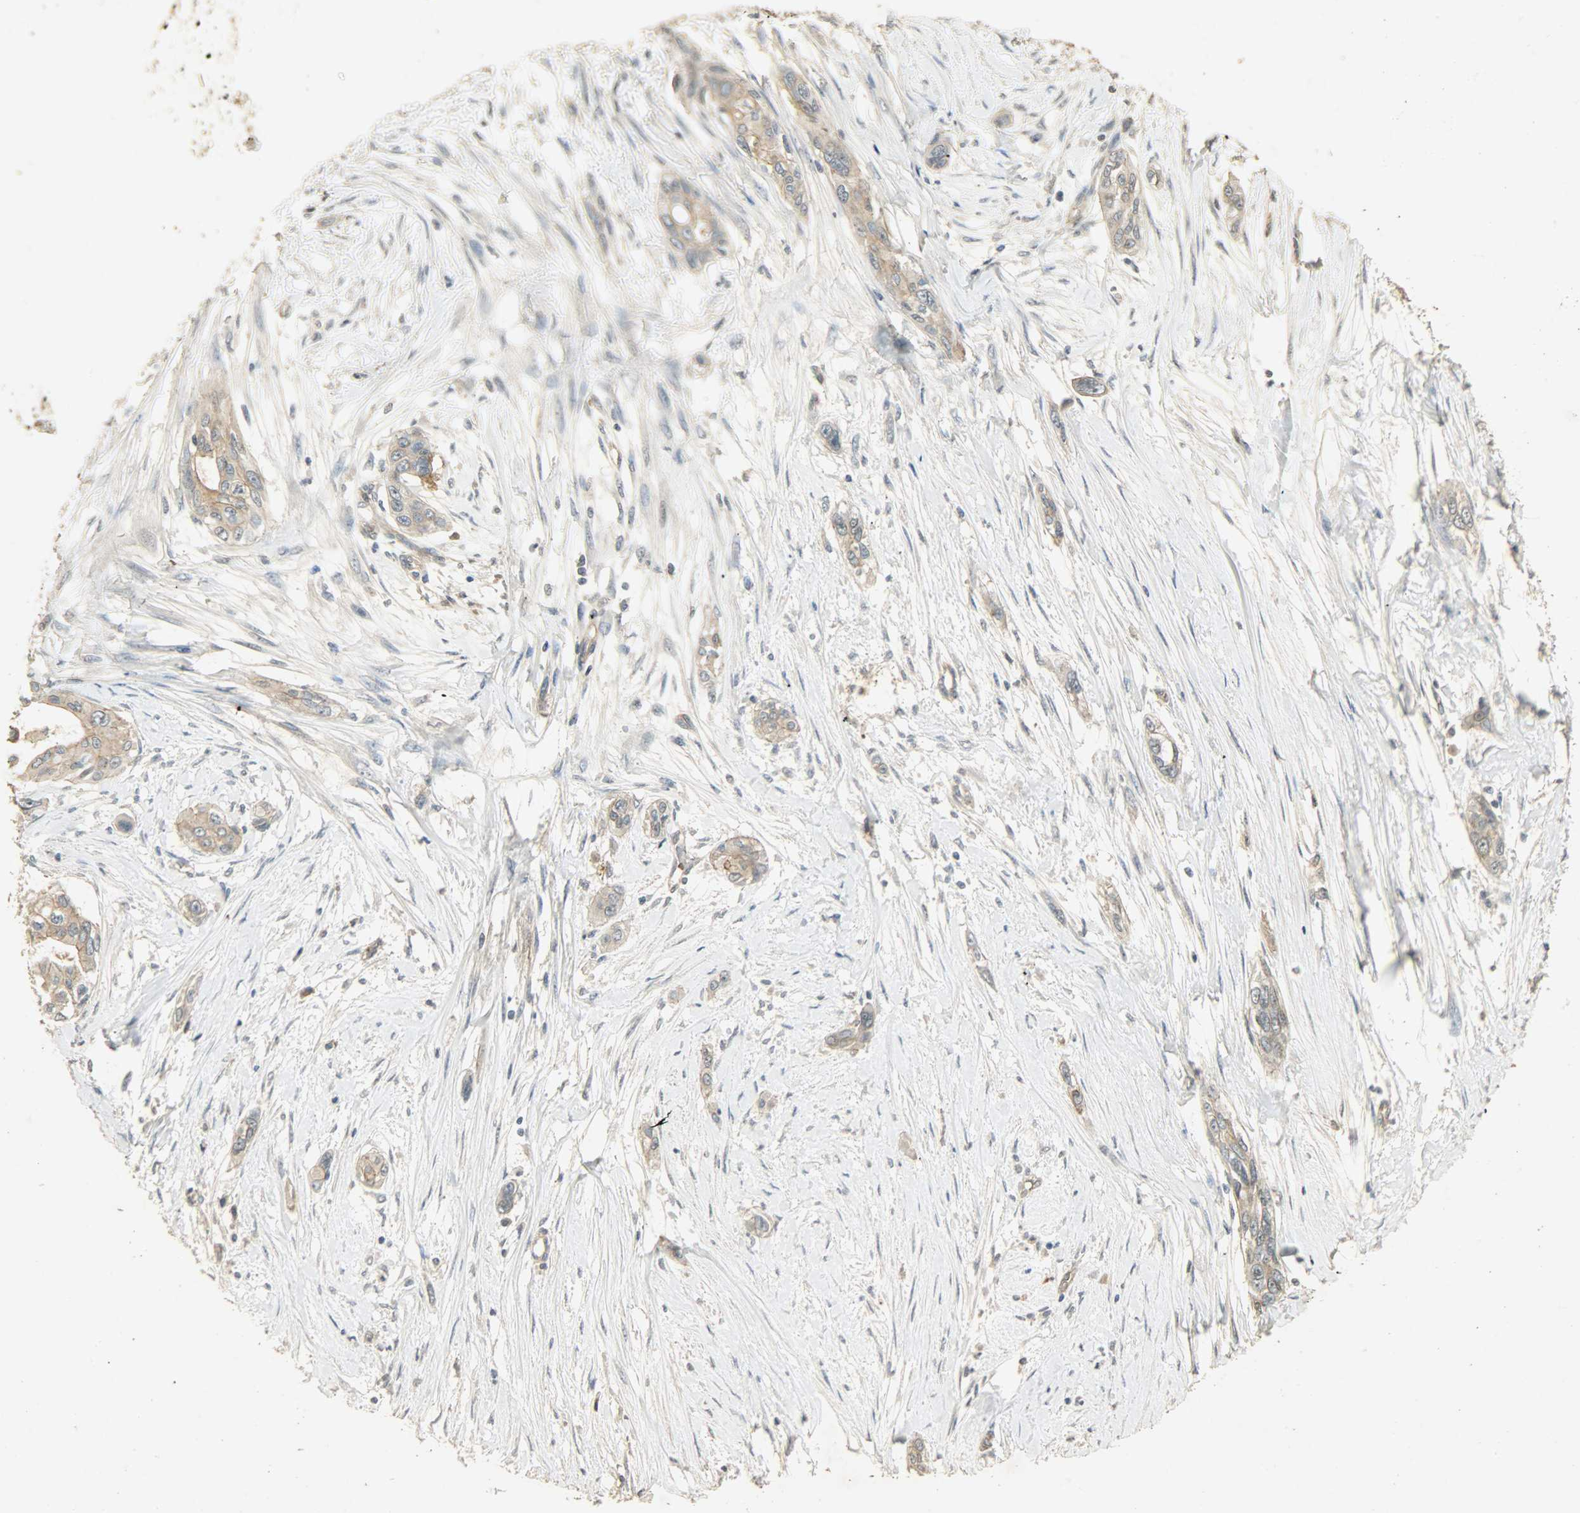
{"staining": {"intensity": "moderate", "quantity": ">75%", "location": "cytoplasmic/membranous"}, "tissue": "pancreatic cancer", "cell_type": "Tumor cells", "image_type": "cancer", "snomed": [{"axis": "morphology", "description": "Adenocarcinoma, NOS"}, {"axis": "topography", "description": "Pancreas"}], "caption": "Moderate cytoplasmic/membranous protein staining is identified in about >75% of tumor cells in pancreatic cancer (adenocarcinoma).", "gene": "ATP2B1", "patient": {"sex": "female", "age": 60}}